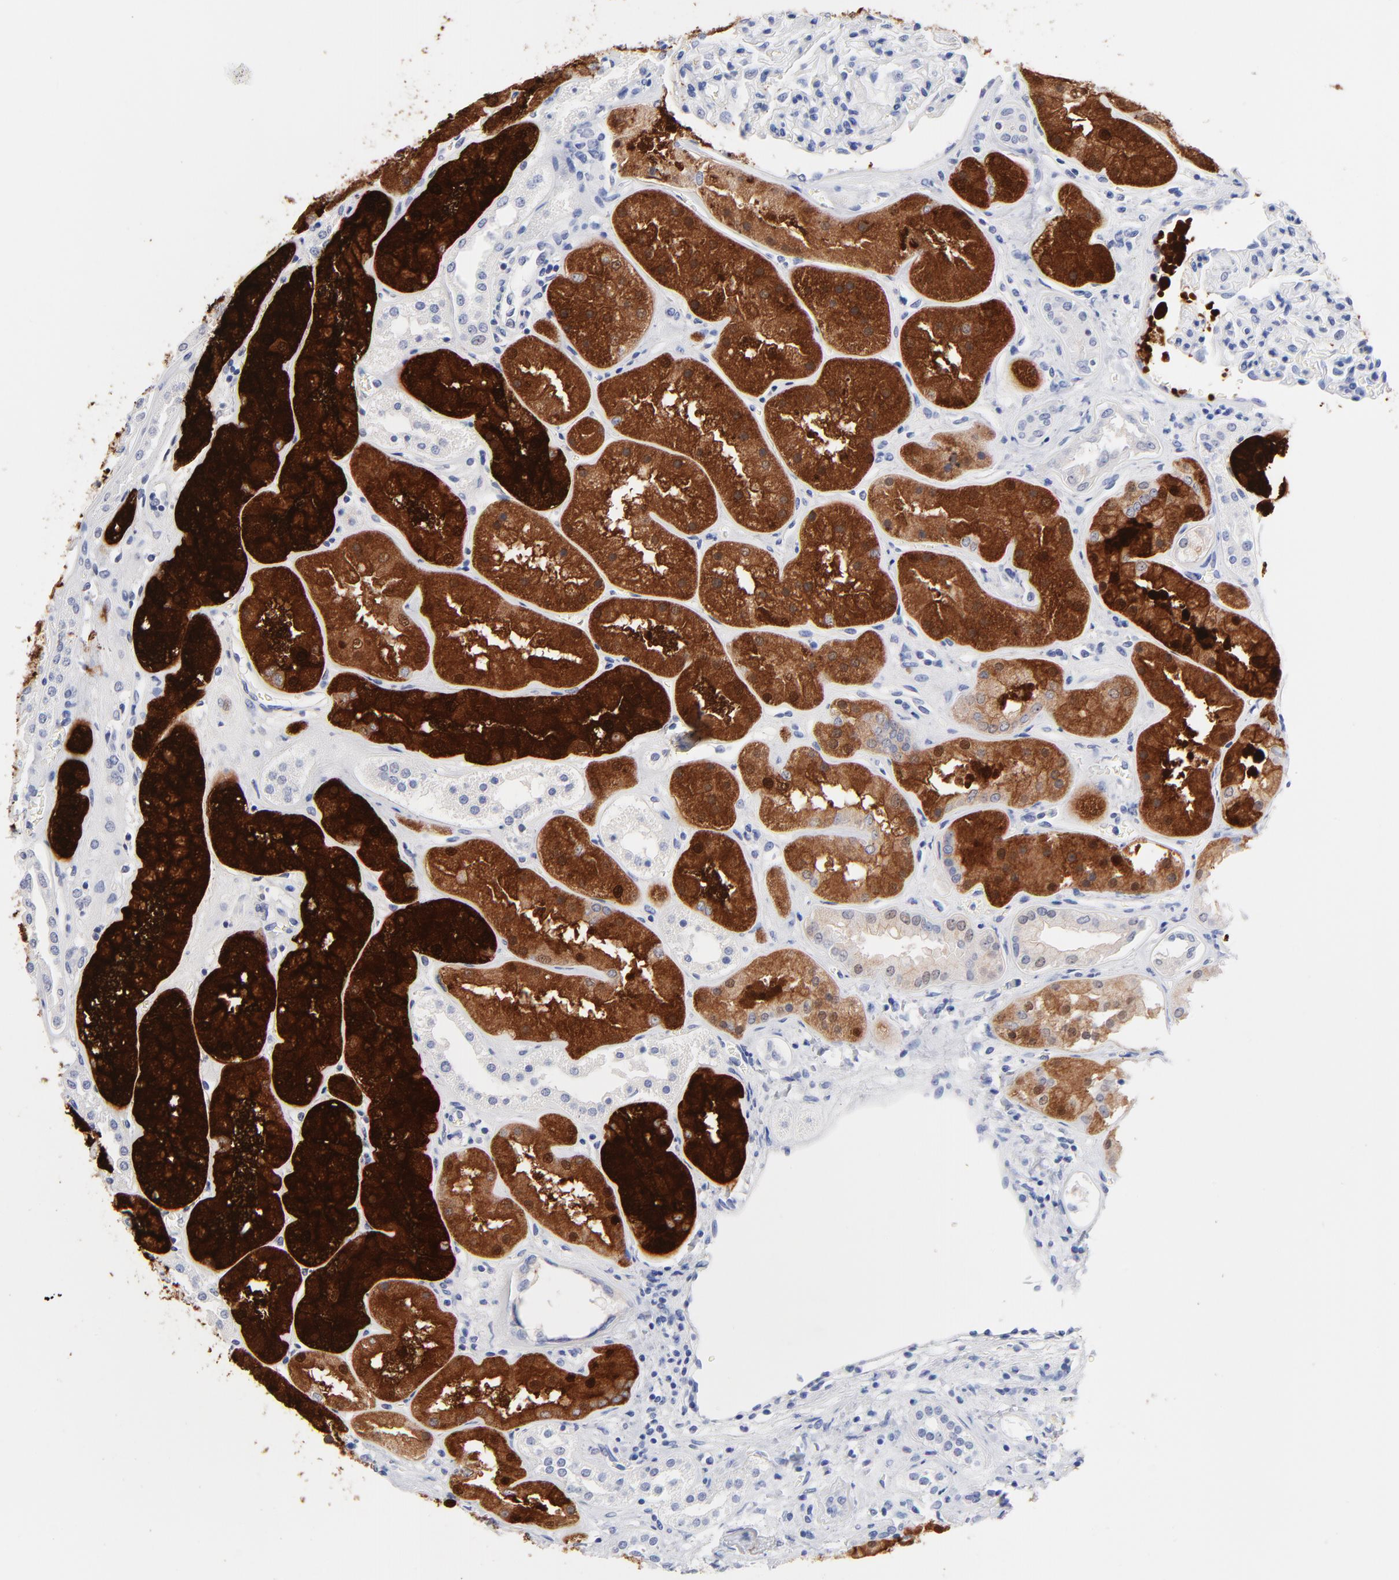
{"staining": {"intensity": "negative", "quantity": "none", "location": "none"}, "tissue": "kidney", "cell_type": "Cells in glomeruli", "image_type": "normal", "snomed": [{"axis": "morphology", "description": "Normal tissue, NOS"}, {"axis": "topography", "description": "Kidney"}], "caption": "Kidney stained for a protein using IHC reveals no expression cells in glomeruli.", "gene": "ACY1", "patient": {"sex": "male", "age": 28}}